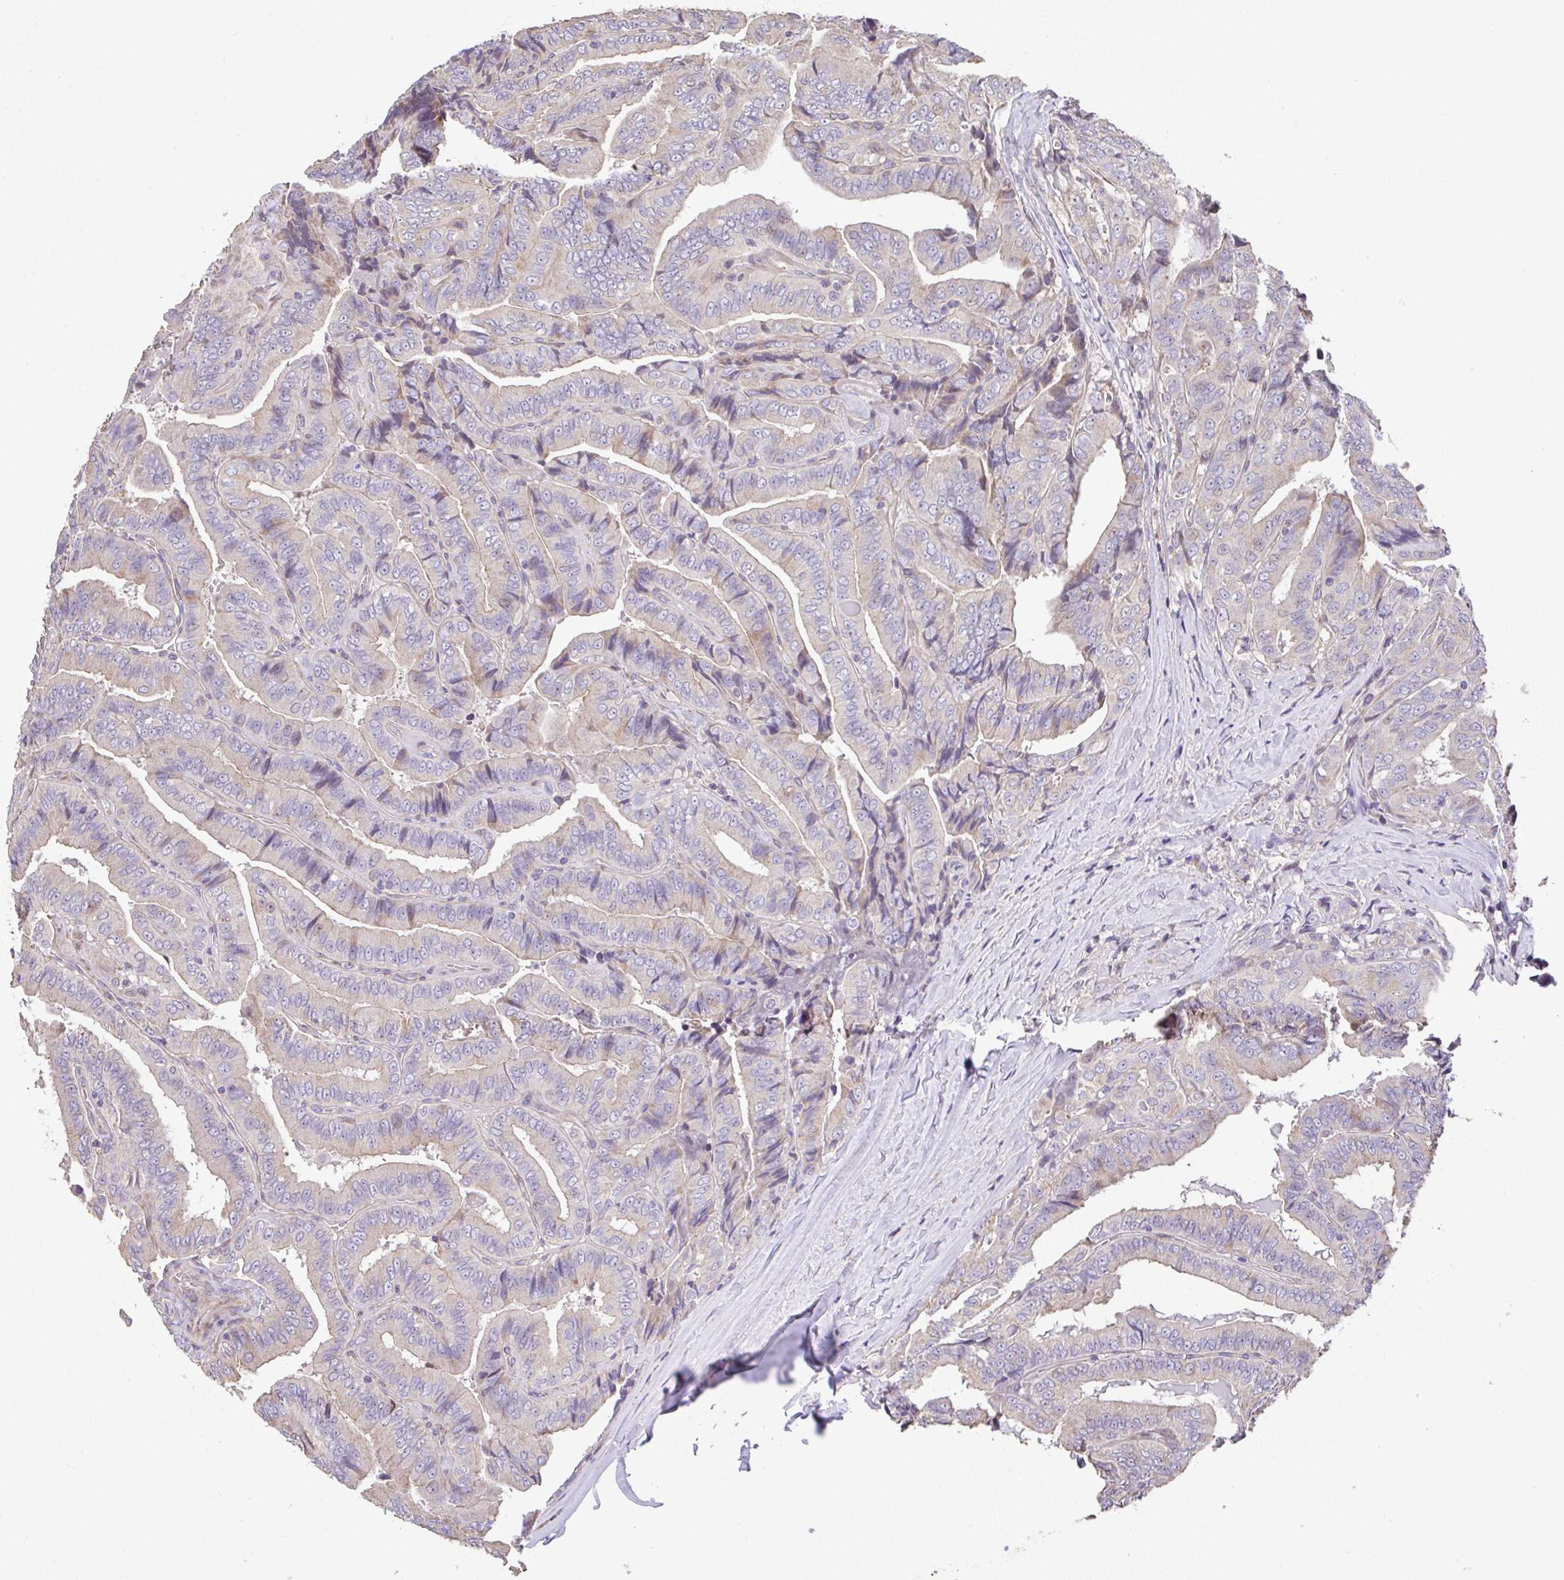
{"staining": {"intensity": "weak", "quantity": "<25%", "location": "cytoplasmic/membranous"}, "tissue": "thyroid cancer", "cell_type": "Tumor cells", "image_type": "cancer", "snomed": [{"axis": "morphology", "description": "Papillary adenocarcinoma, NOS"}, {"axis": "topography", "description": "Thyroid gland"}], "caption": "Histopathology image shows no protein staining in tumor cells of thyroid papillary adenocarcinoma tissue.", "gene": "RUNDC3B", "patient": {"sex": "male", "age": 61}}